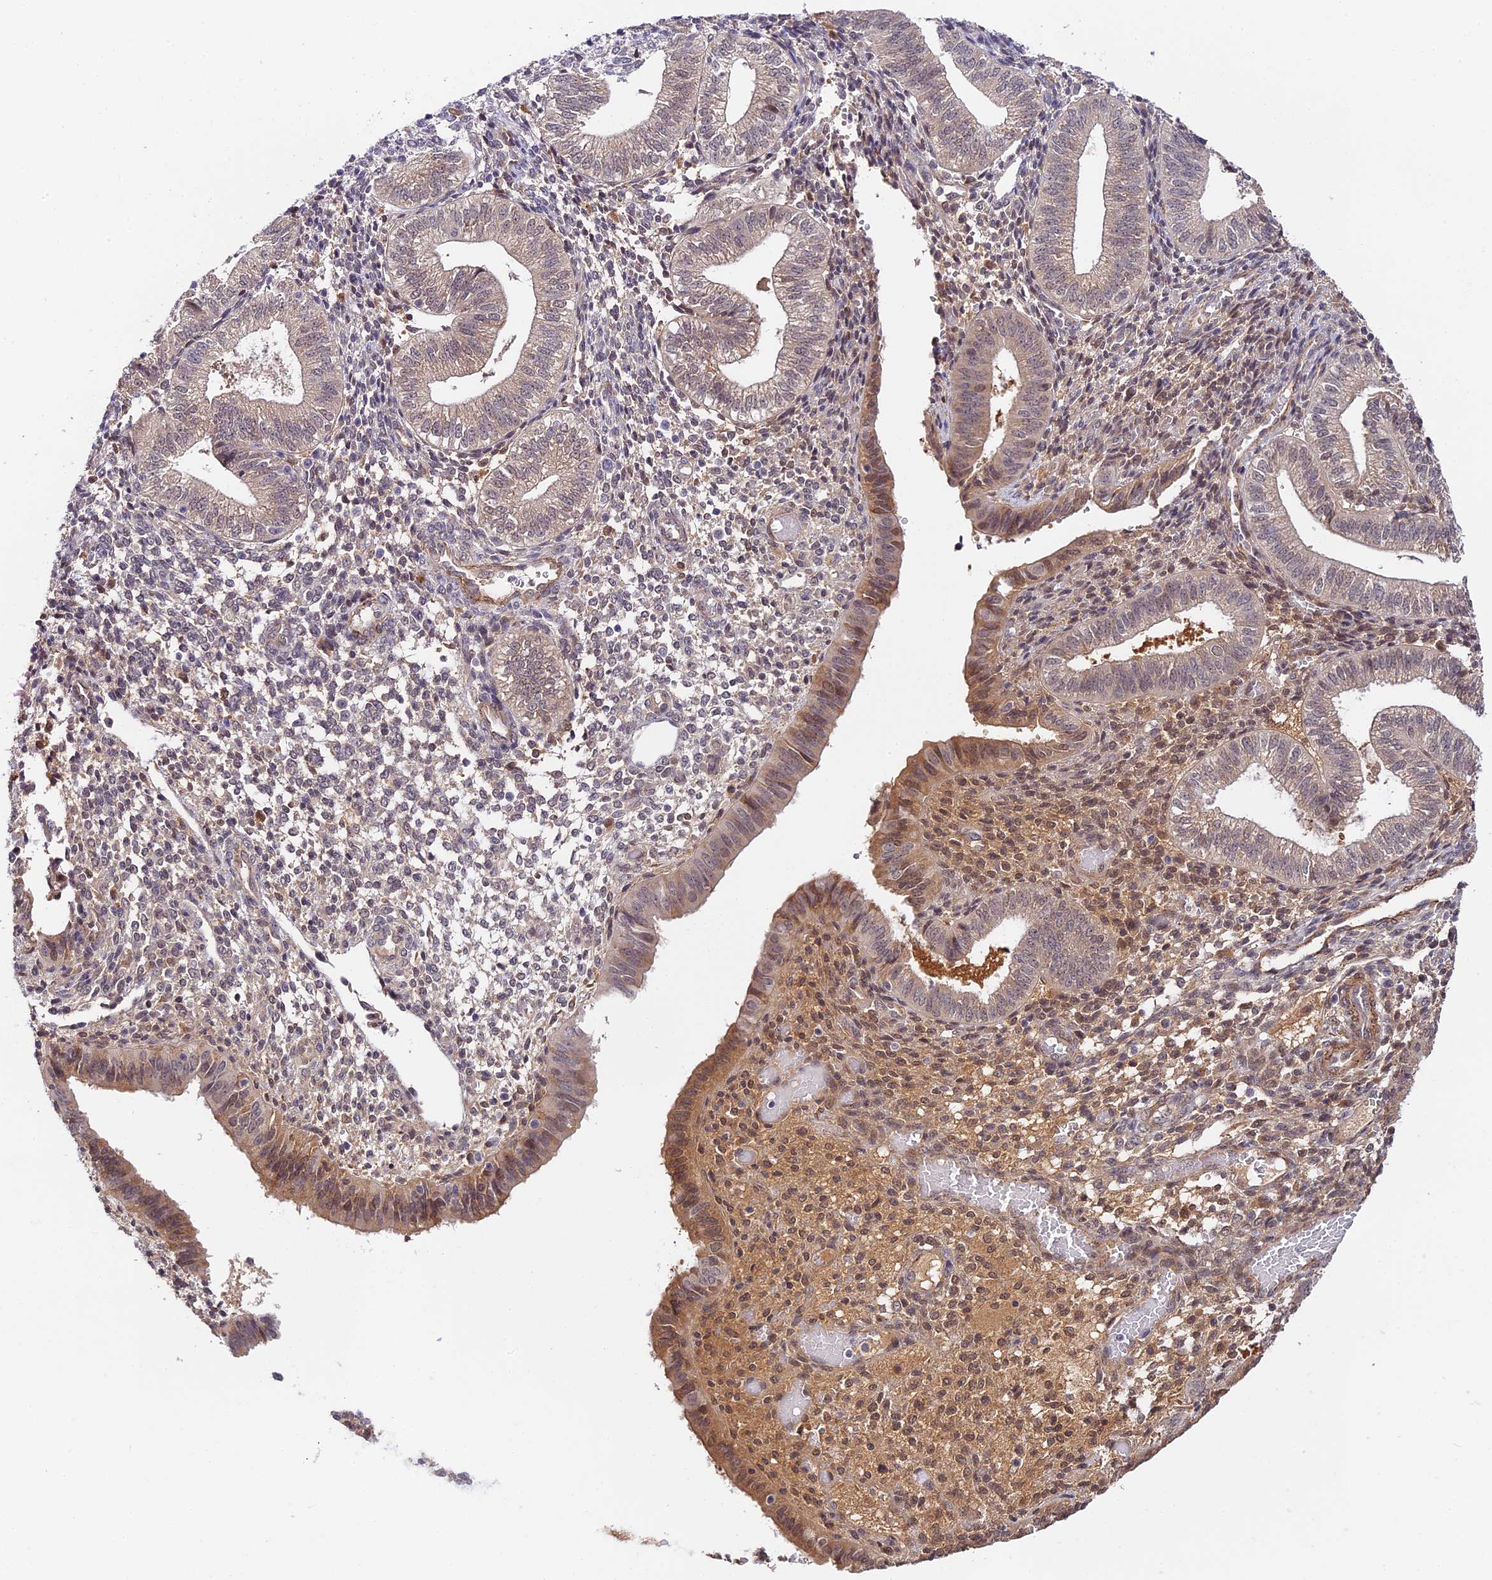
{"staining": {"intensity": "moderate", "quantity": "<25%", "location": "cytoplasmic/membranous,nuclear"}, "tissue": "endometrium", "cell_type": "Cells in endometrial stroma", "image_type": "normal", "snomed": [{"axis": "morphology", "description": "Normal tissue, NOS"}, {"axis": "topography", "description": "Endometrium"}], "caption": "High-power microscopy captured an immunohistochemistry histopathology image of benign endometrium, revealing moderate cytoplasmic/membranous,nuclear positivity in approximately <25% of cells in endometrial stroma. Nuclei are stained in blue.", "gene": "IMPACT", "patient": {"sex": "female", "age": 34}}